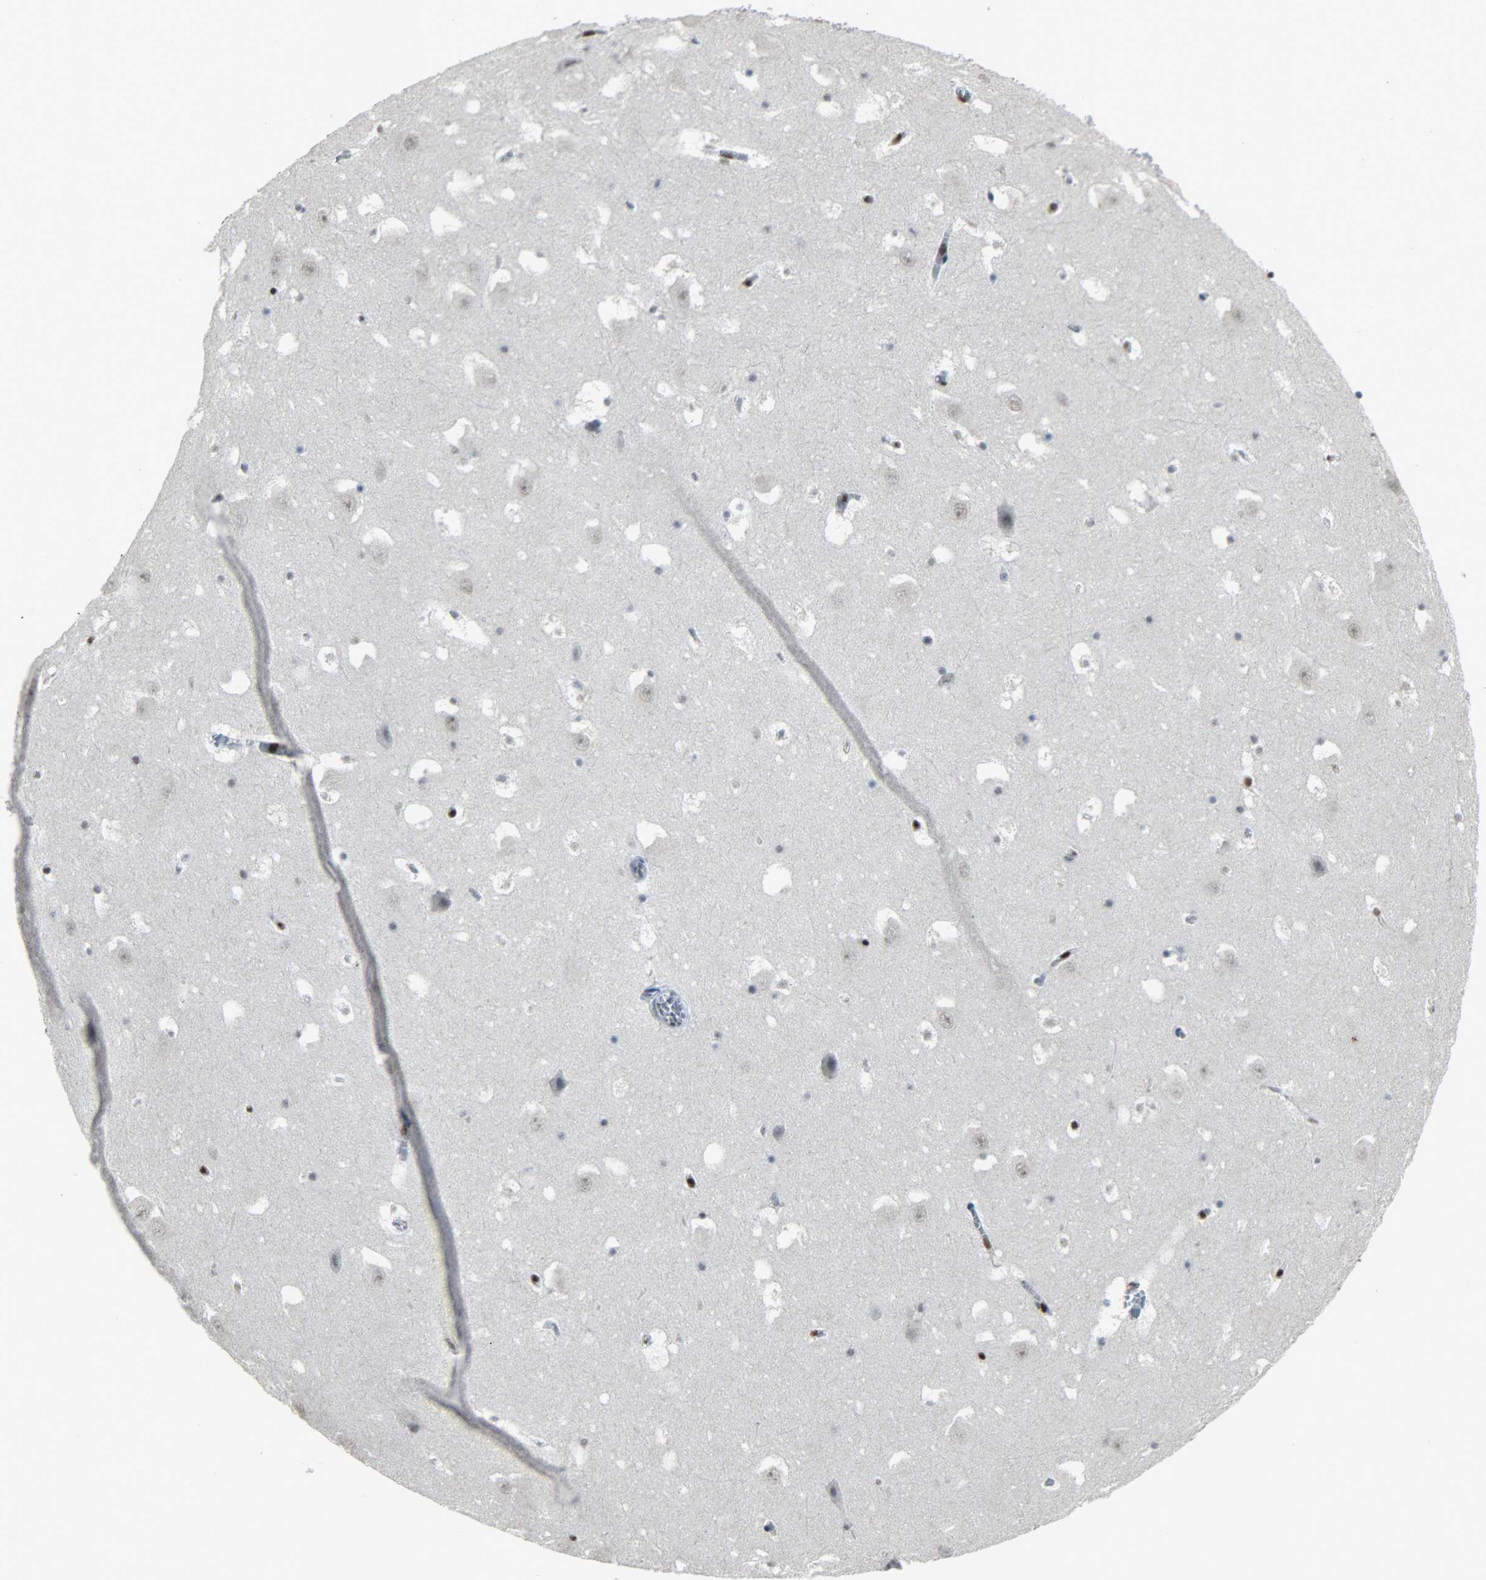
{"staining": {"intensity": "negative", "quantity": "none", "location": "none"}, "tissue": "hippocampus", "cell_type": "Glial cells", "image_type": "normal", "snomed": [{"axis": "morphology", "description": "Normal tissue, NOS"}, {"axis": "topography", "description": "Hippocampus"}], "caption": "Hippocampus stained for a protein using immunohistochemistry reveals no staining glial cells.", "gene": "PPARG", "patient": {"sex": "male", "age": 45}}